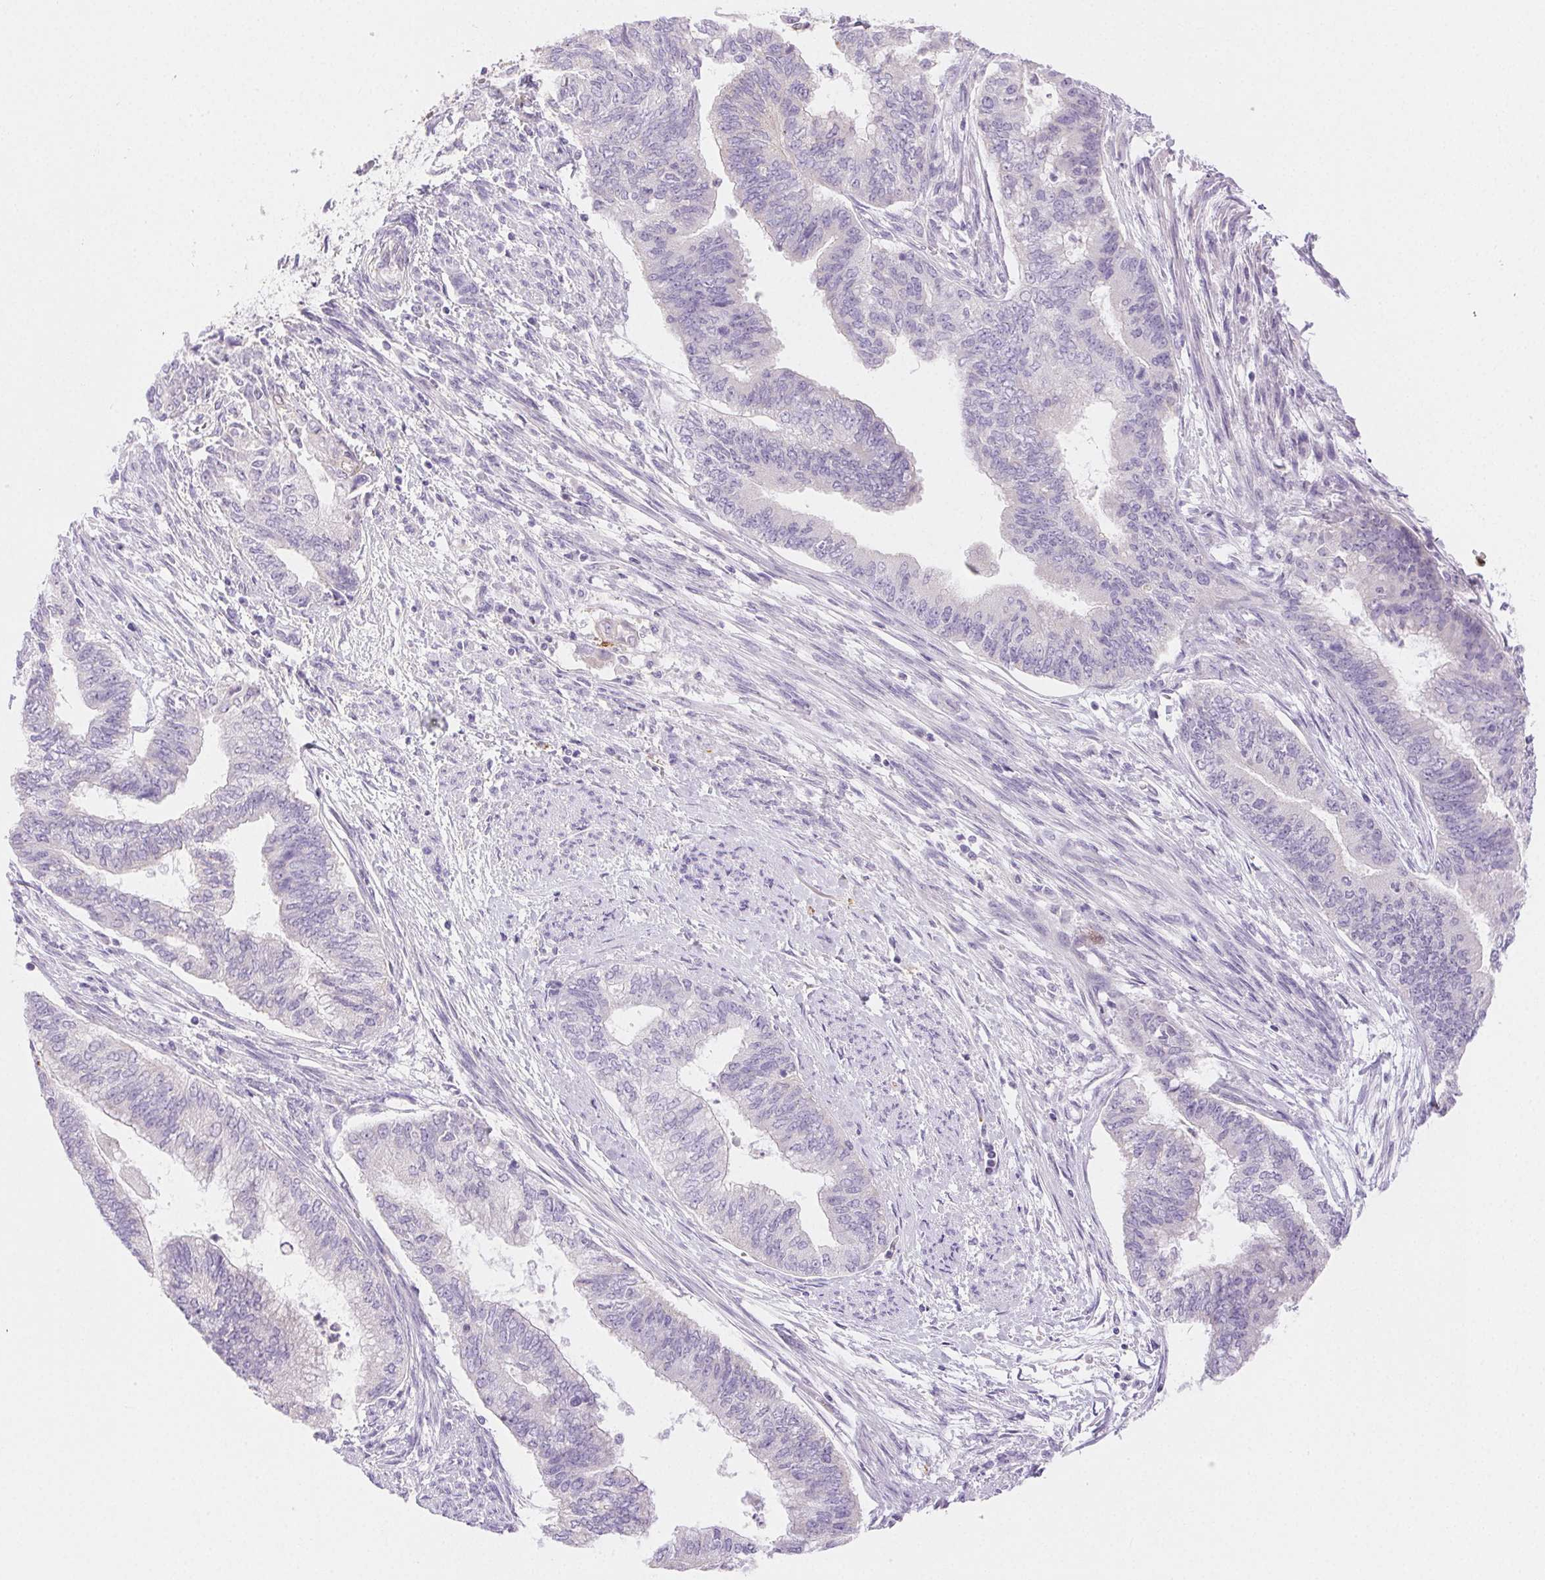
{"staining": {"intensity": "negative", "quantity": "none", "location": "none"}, "tissue": "endometrial cancer", "cell_type": "Tumor cells", "image_type": "cancer", "snomed": [{"axis": "morphology", "description": "Adenocarcinoma, NOS"}, {"axis": "topography", "description": "Endometrium"}], "caption": "The image reveals no significant positivity in tumor cells of endometrial cancer.", "gene": "FGA", "patient": {"sex": "female", "age": 65}}